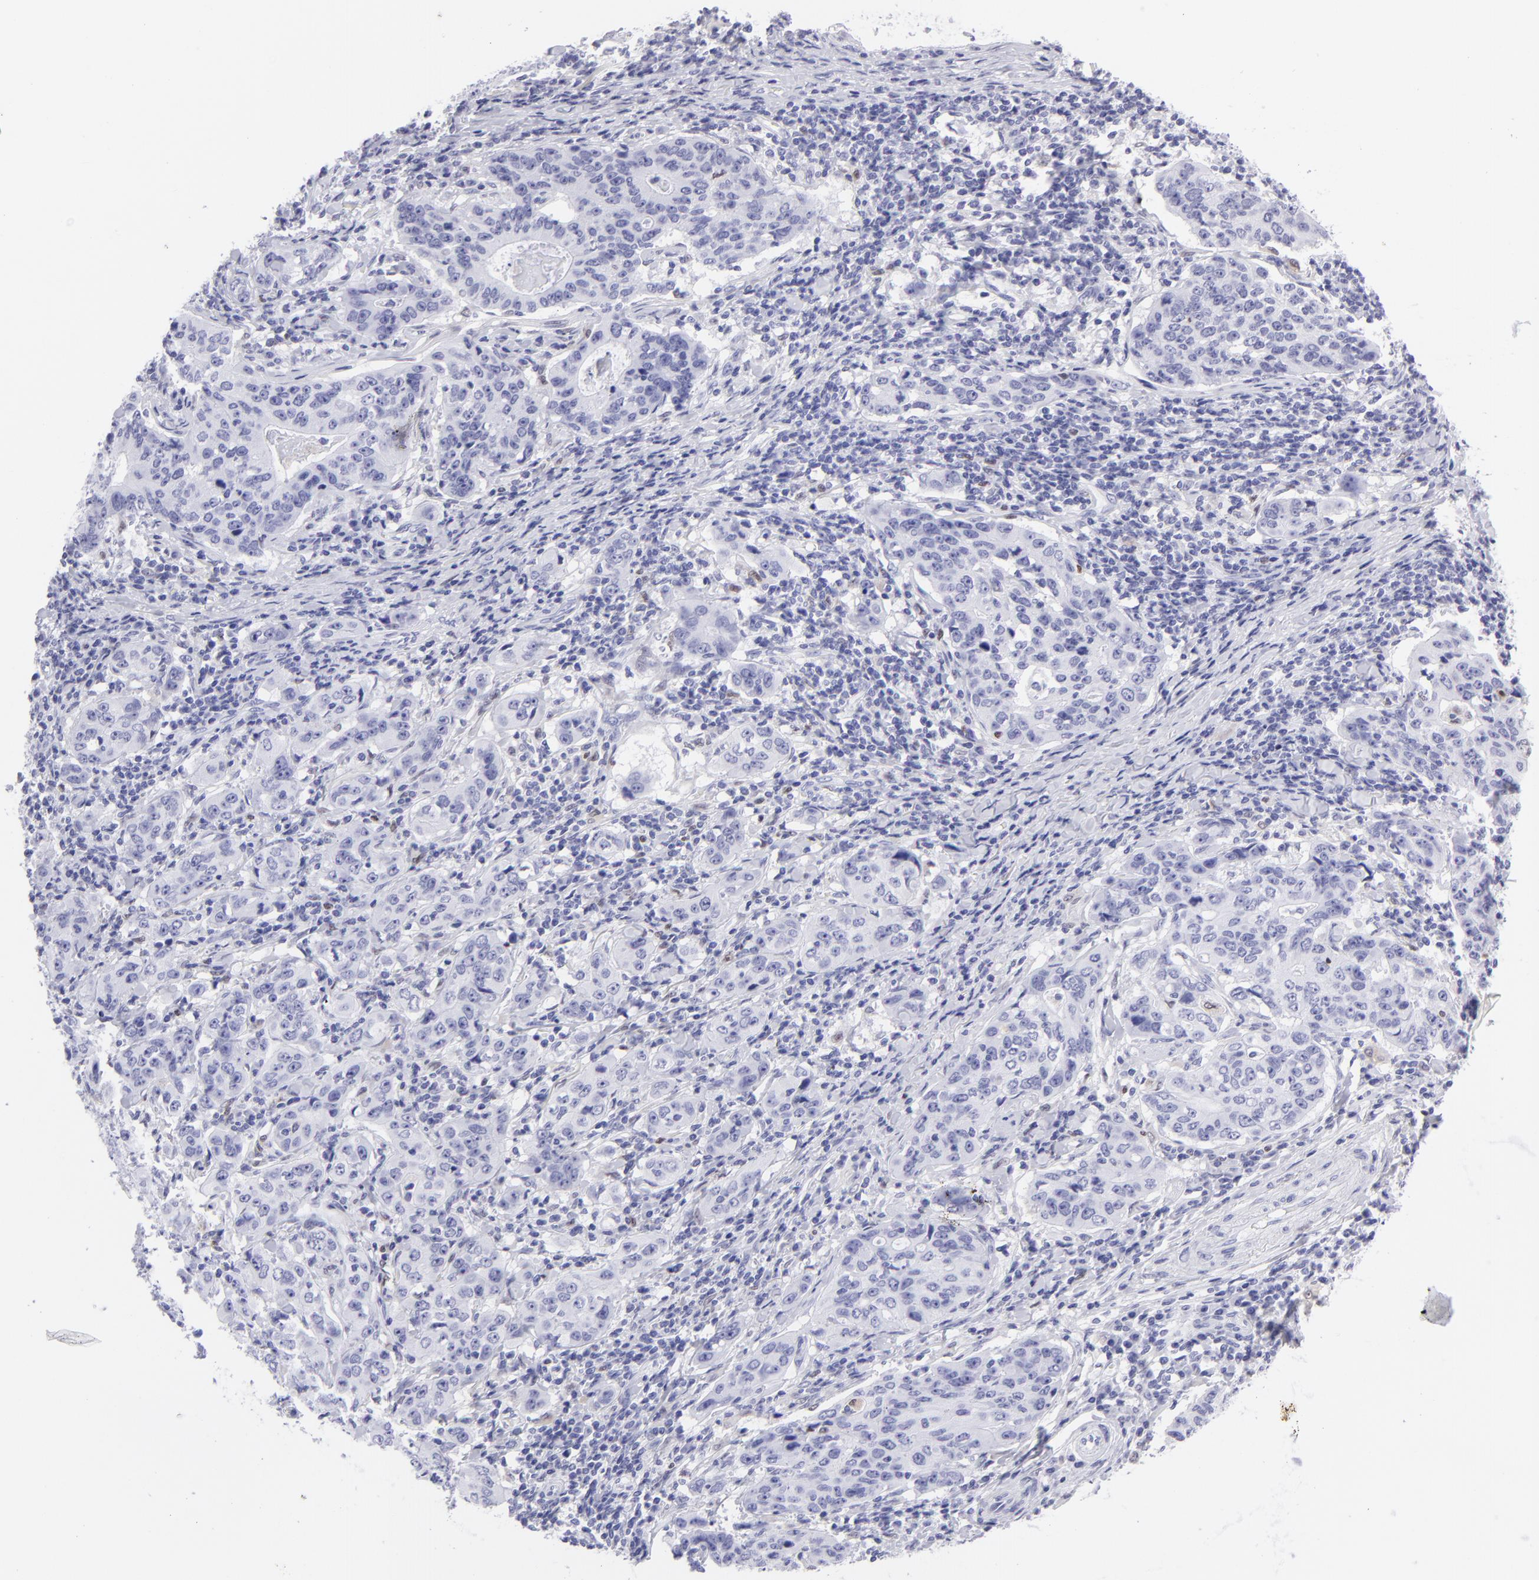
{"staining": {"intensity": "negative", "quantity": "none", "location": "none"}, "tissue": "stomach cancer", "cell_type": "Tumor cells", "image_type": "cancer", "snomed": [{"axis": "morphology", "description": "Adenocarcinoma, NOS"}, {"axis": "topography", "description": "Esophagus"}, {"axis": "topography", "description": "Stomach"}], "caption": "Immunohistochemical staining of human adenocarcinoma (stomach) exhibits no significant staining in tumor cells.", "gene": "MITF", "patient": {"sex": "male", "age": 74}}